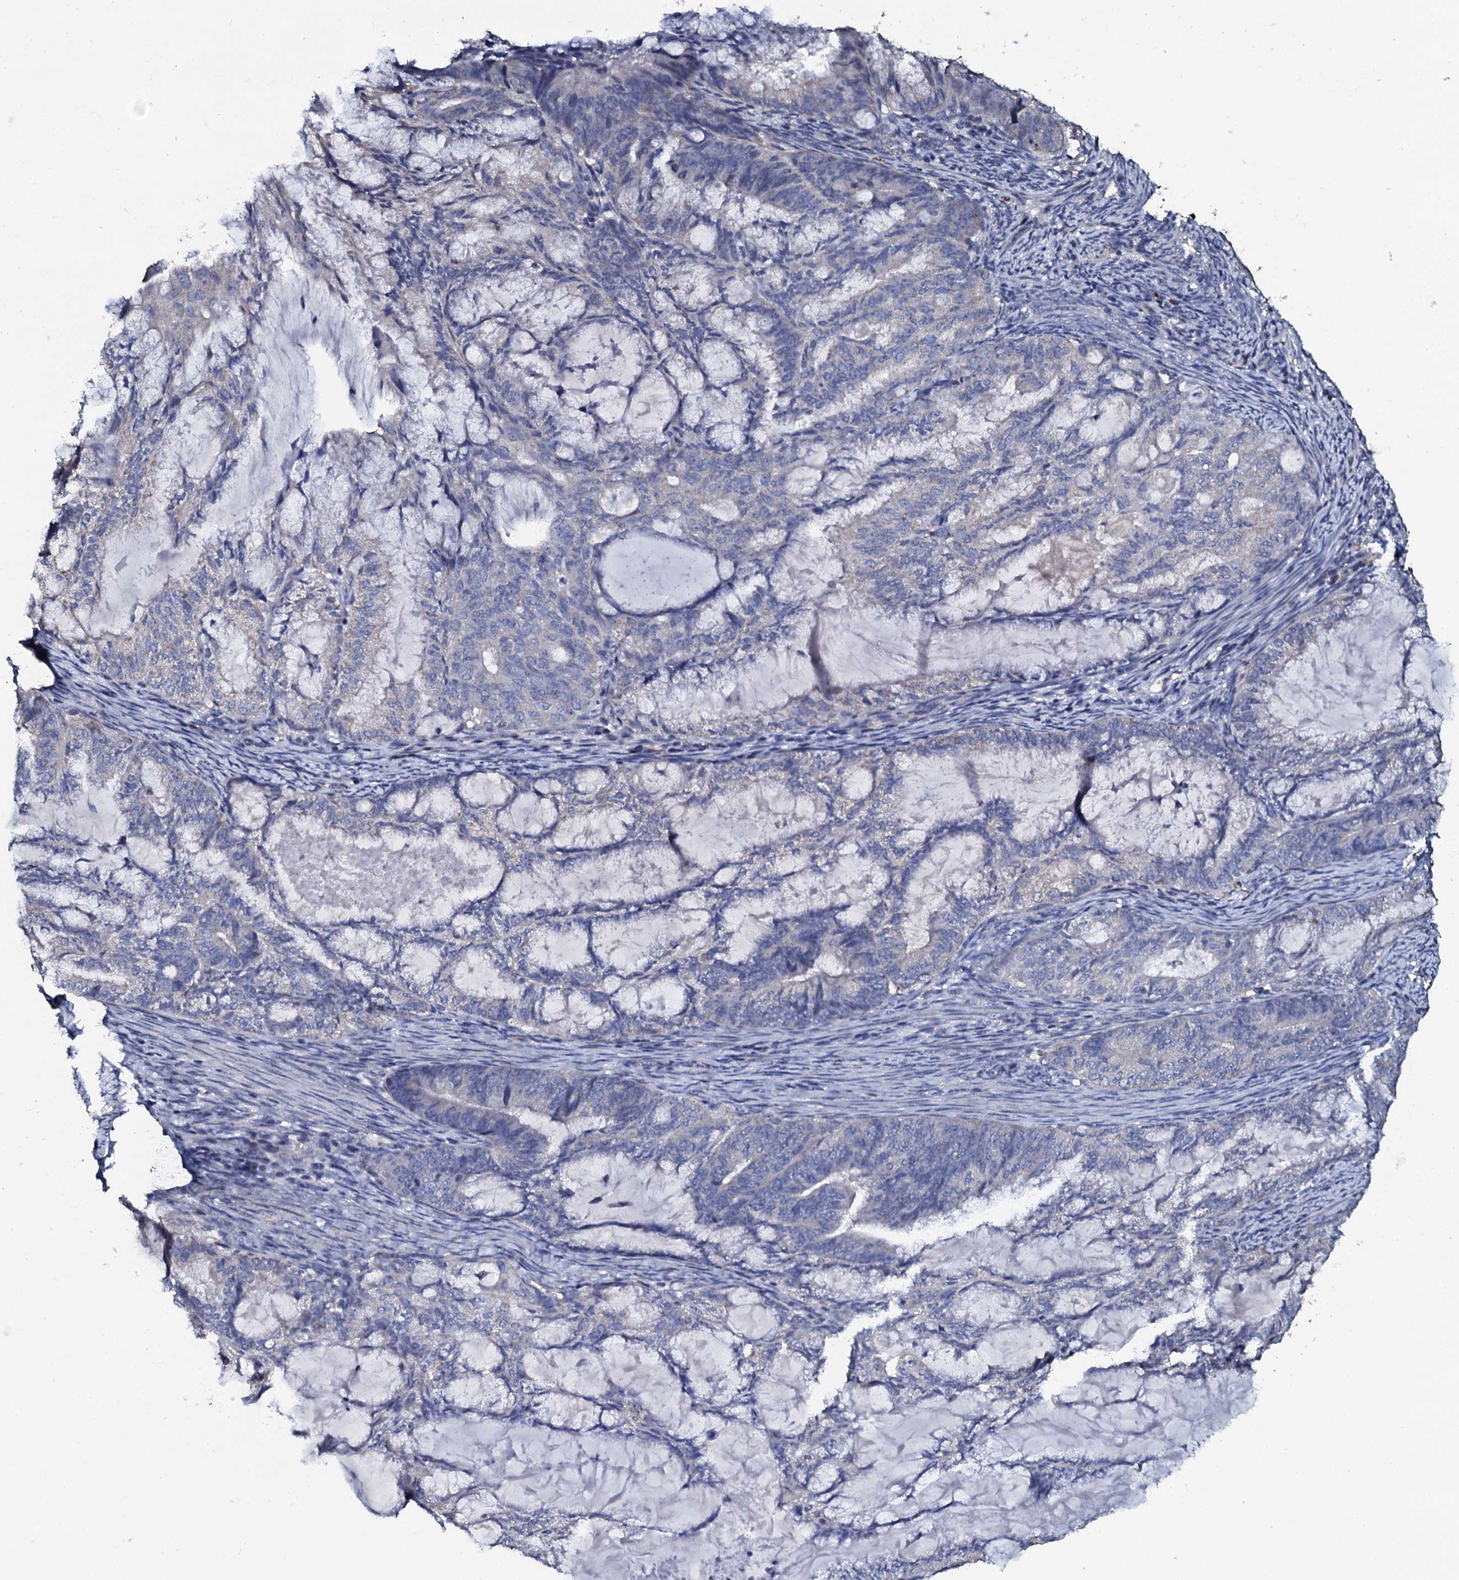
{"staining": {"intensity": "negative", "quantity": "none", "location": "none"}, "tissue": "endometrial cancer", "cell_type": "Tumor cells", "image_type": "cancer", "snomed": [{"axis": "morphology", "description": "Adenocarcinoma, NOS"}, {"axis": "topography", "description": "Endometrium"}], "caption": "Immunohistochemistry of human endometrial cancer demonstrates no positivity in tumor cells. (DAB (3,3'-diaminobenzidine) immunohistochemistry (IHC), high magnification).", "gene": "SLC37A4", "patient": {"sex": "female", "age": 86}}